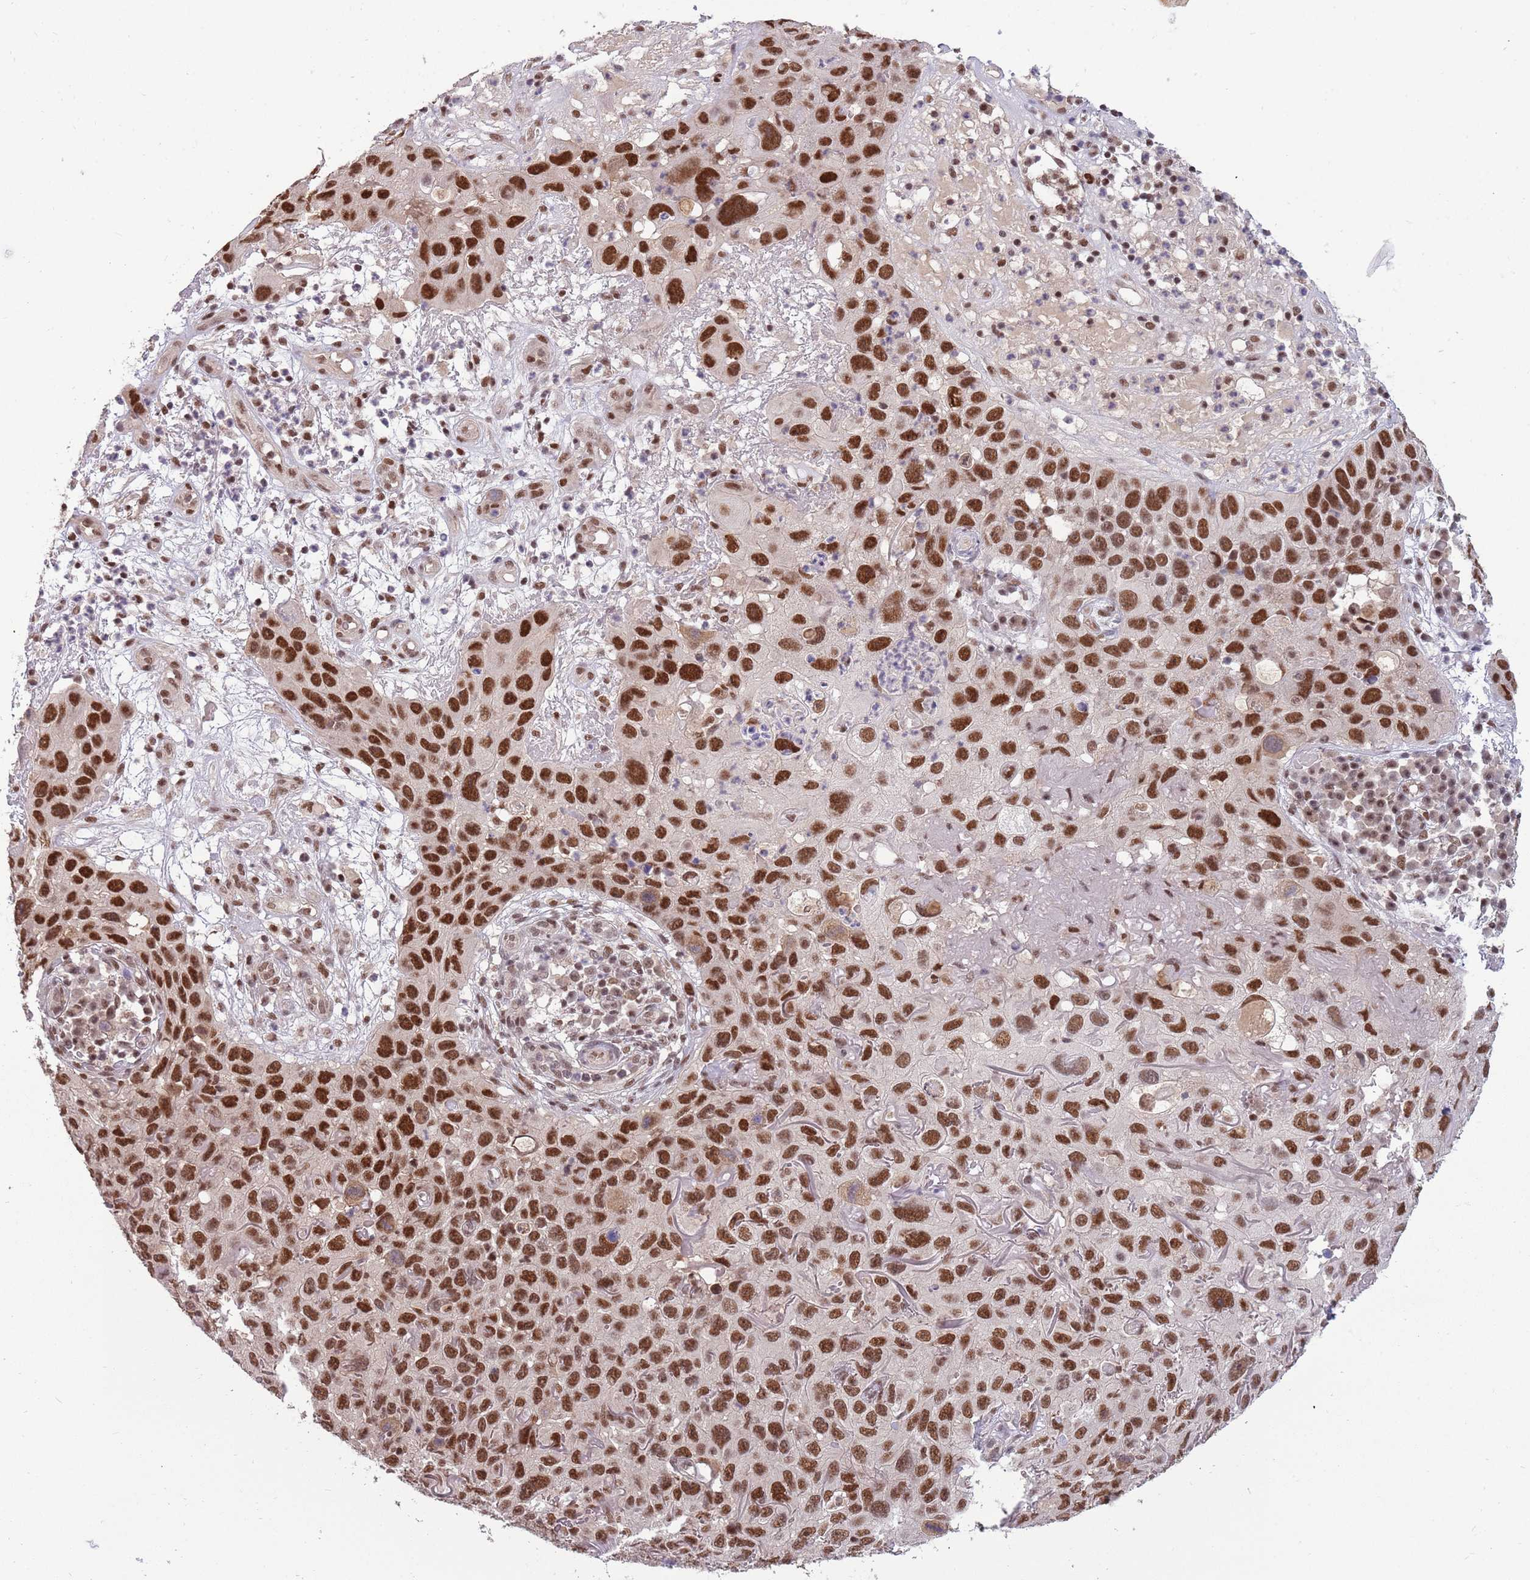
{"staining": {"intensity": "strong", "quantity": ">75%", "location": "nuclear"}, "tissue": "skin cancer", "cell_type": "Tumor cells", "image_type": "cancer", "snomed": [{"axis": "morphology", "description": "Squamous cell carcinoma in situ, NOS"}, {"axis": "morphology", "description": "Squamous cell carcinoma, NOS"}, {"axis": "topography", "description": "Skin"}], "caption": "A brown stain shows strong nuclear expression of a protein in human skin cancer (squamous cell carcinoma) tumor cells.", "gene": "ZBTB7A", "patient": {"sex": "male", "age": 93}}